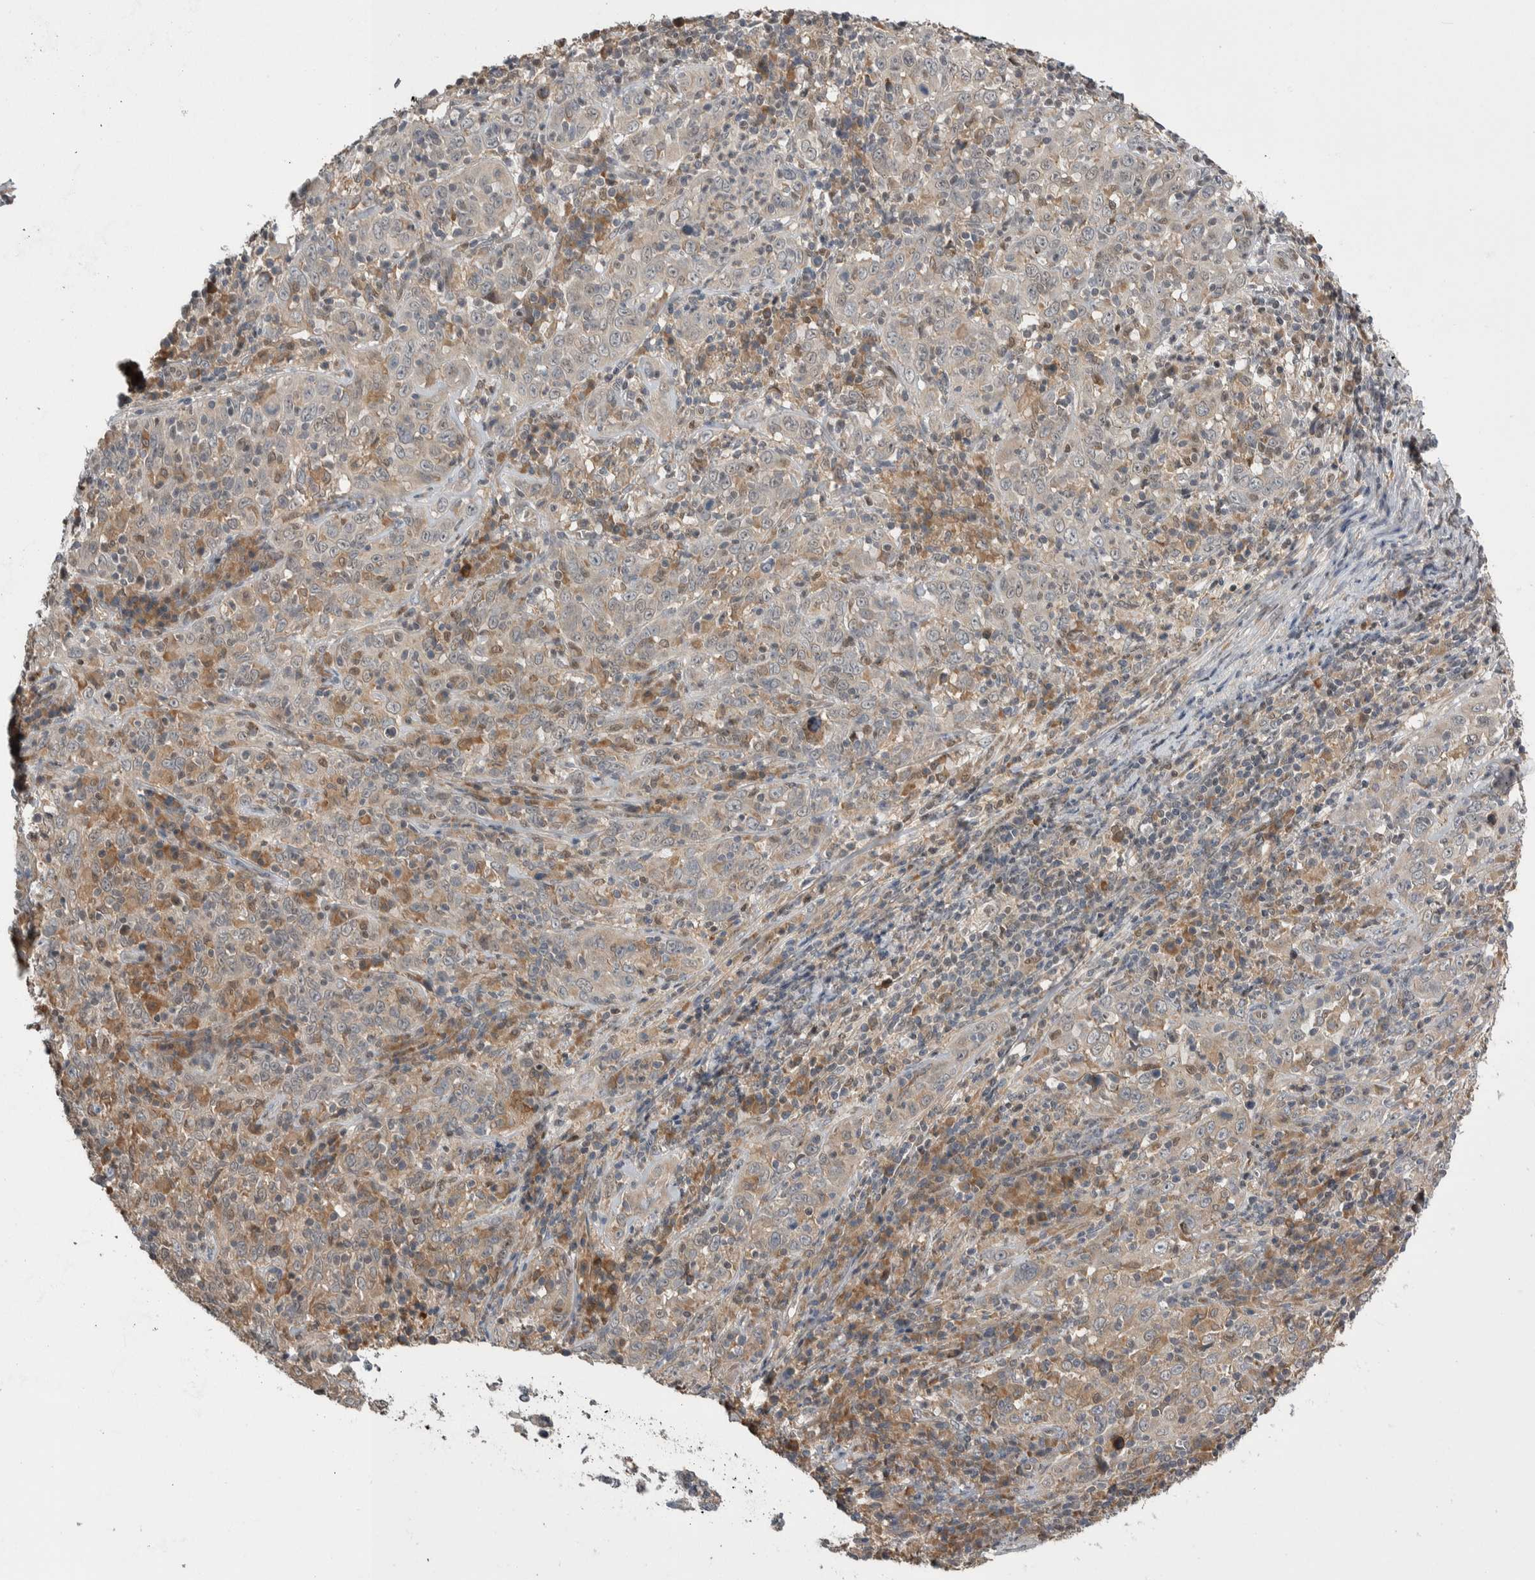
{"staining": {"intensity": "weak", "quantity": "<25%", "location": "nuclear"}, "tissue": "cervical cancer", "cell_type": "Tumor cells", "image_type": "cancer", "snomed": [{"axis": "morphology", "description": "Squamous cell carcinoma, NOS"}, {"axis": "topography", "description": "Cervix"}], "caption": "DAB immunohistochemical staining of human squamous cell carcinoma (cervical) demonstrates no significant staining in tumor cells. (Brightfield microscopy of DAB immunohistochemistry at high magnification).", "gene": "PRDM4", "patient": {"sex": "female", "age": 46}}